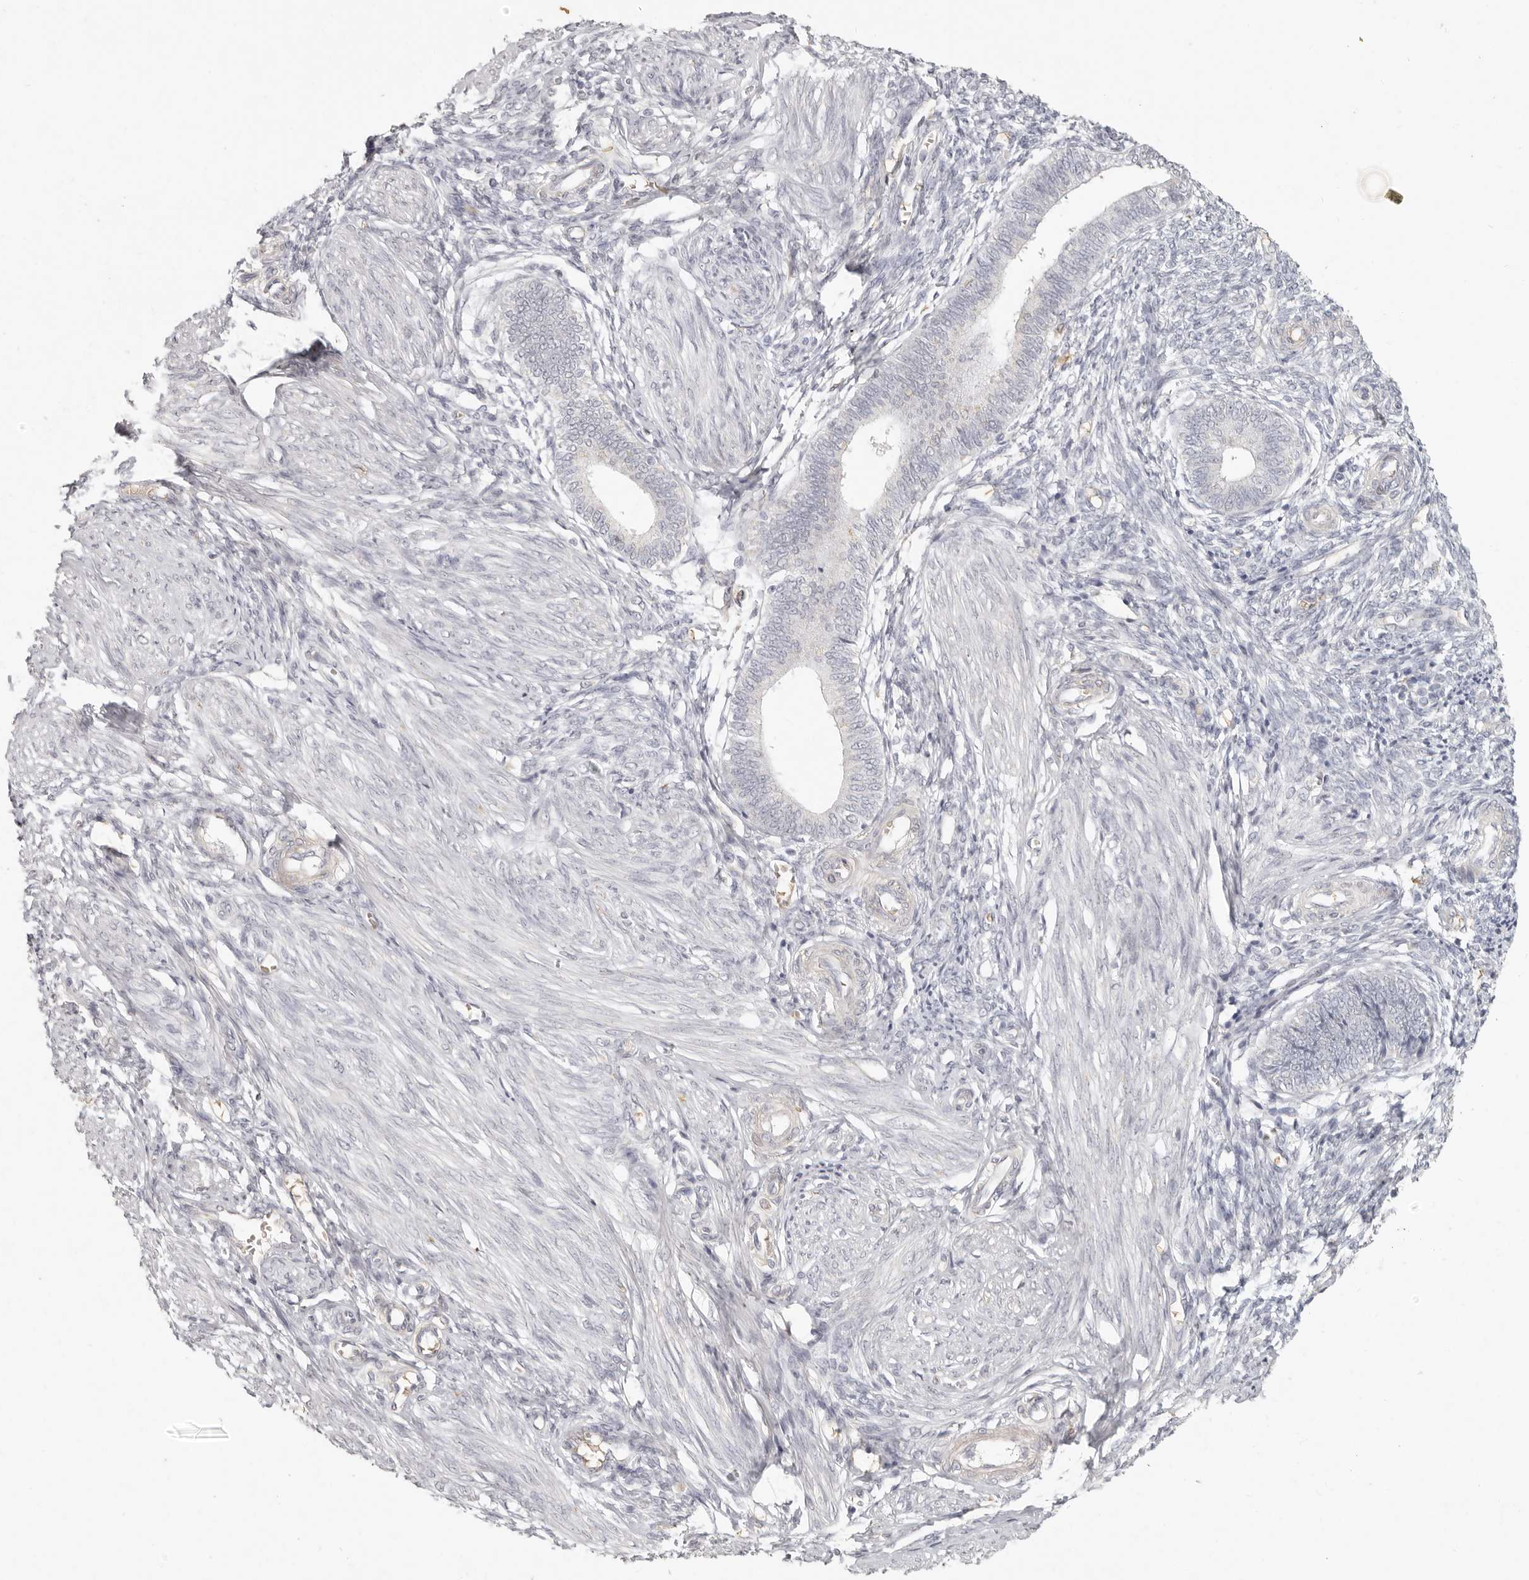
{"staining": {"intensity": "negative", "quantity": "none", "location": "none"}, "tissue": "endometrium", "cell_type": "Cells in endometrial stroma", "image_type": "normal", "snomed": [{"axis": "morphology", "description": "Normal tissue, NOS"}, {"axis": "topography", "description": "Endometrium"}], "caption": "IHC micrograph of unremarkable human endometrium stained for a protein (brown), which displays no positivity in cells in endometrial stroma.", "gene": "NIBAN1", "patient": {"sex": "female", "age": 46}}